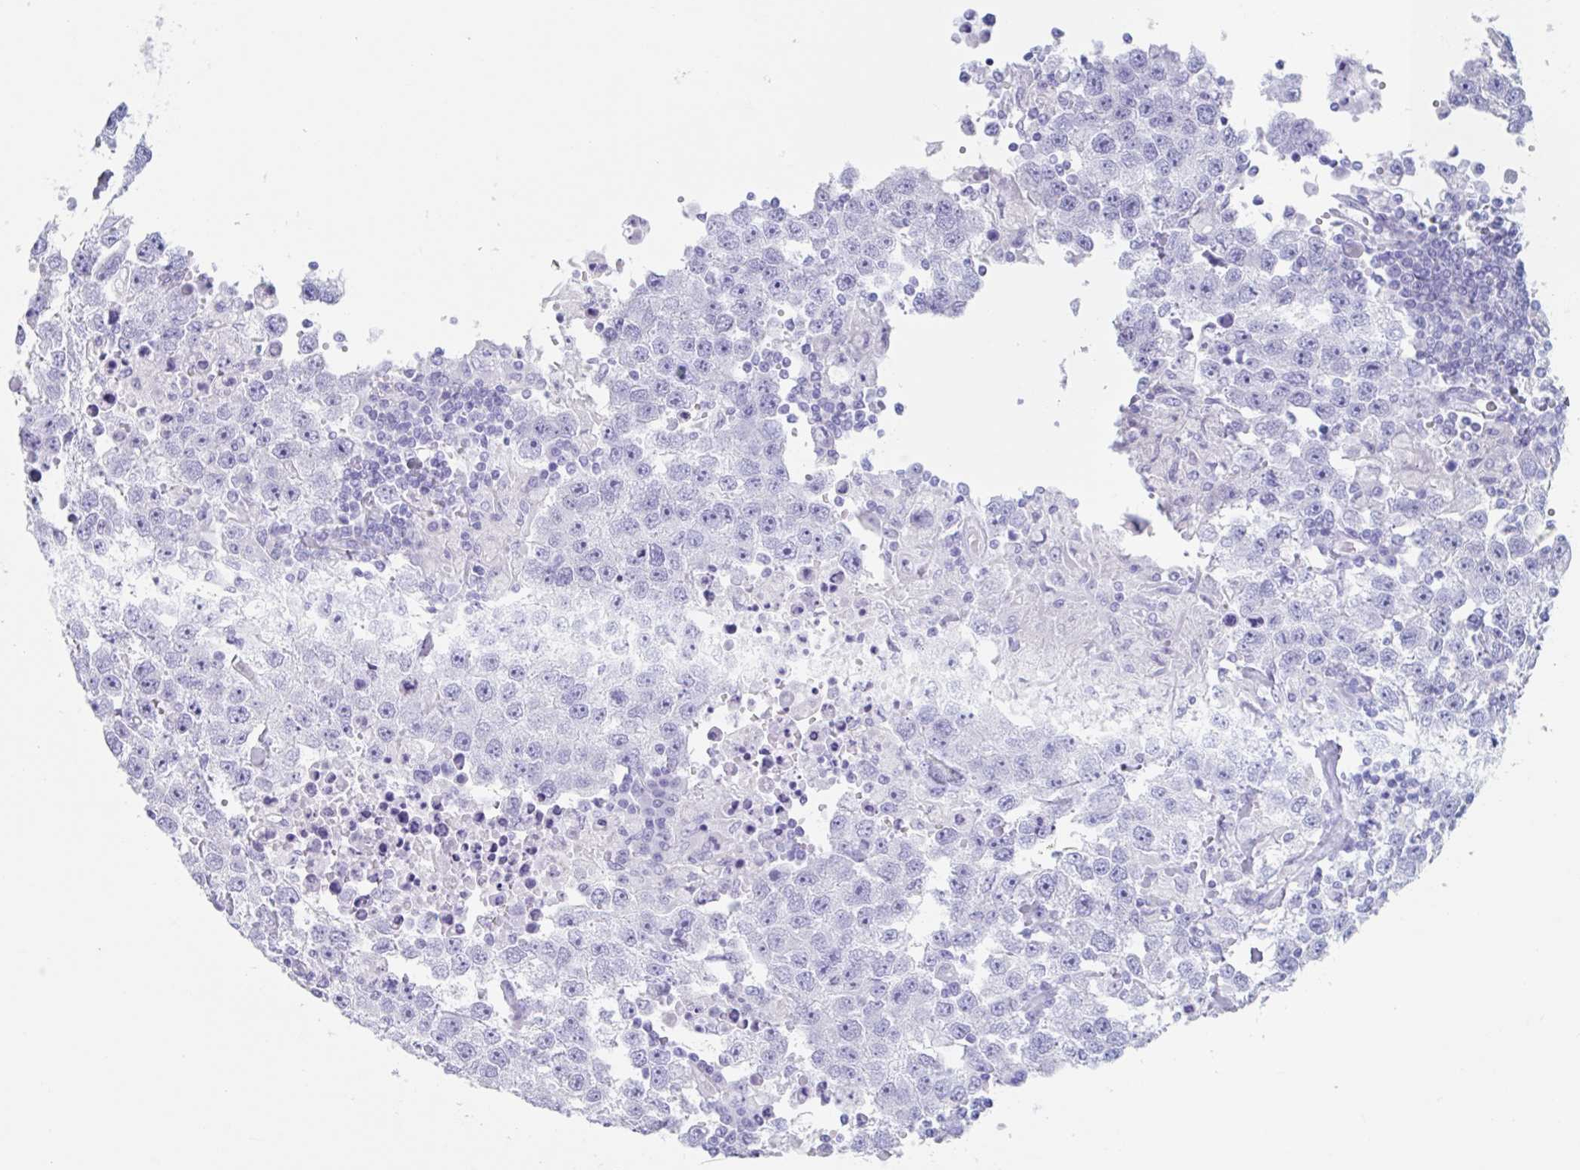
{"staining": {"intensity": "negative", "quantity": "none", "location": "none"}, "tissue": "testis cancer", "cell_type": "Tumor cells", "image_type": "cancer", "snomed": [{"axis": "morphology", "description": "Carcinoma, Embryonal, NOS"}, {"axis": "topography", "description": "Testis"}], "caption": "IHC image of human embryonal carcinoma (testis) stained for a protein (brown), which exhibits no positivity in tumor cells. Nuclei are stained in blue.", "gene": "CPTP", "patient": {"sex": "male", "age": 83}}